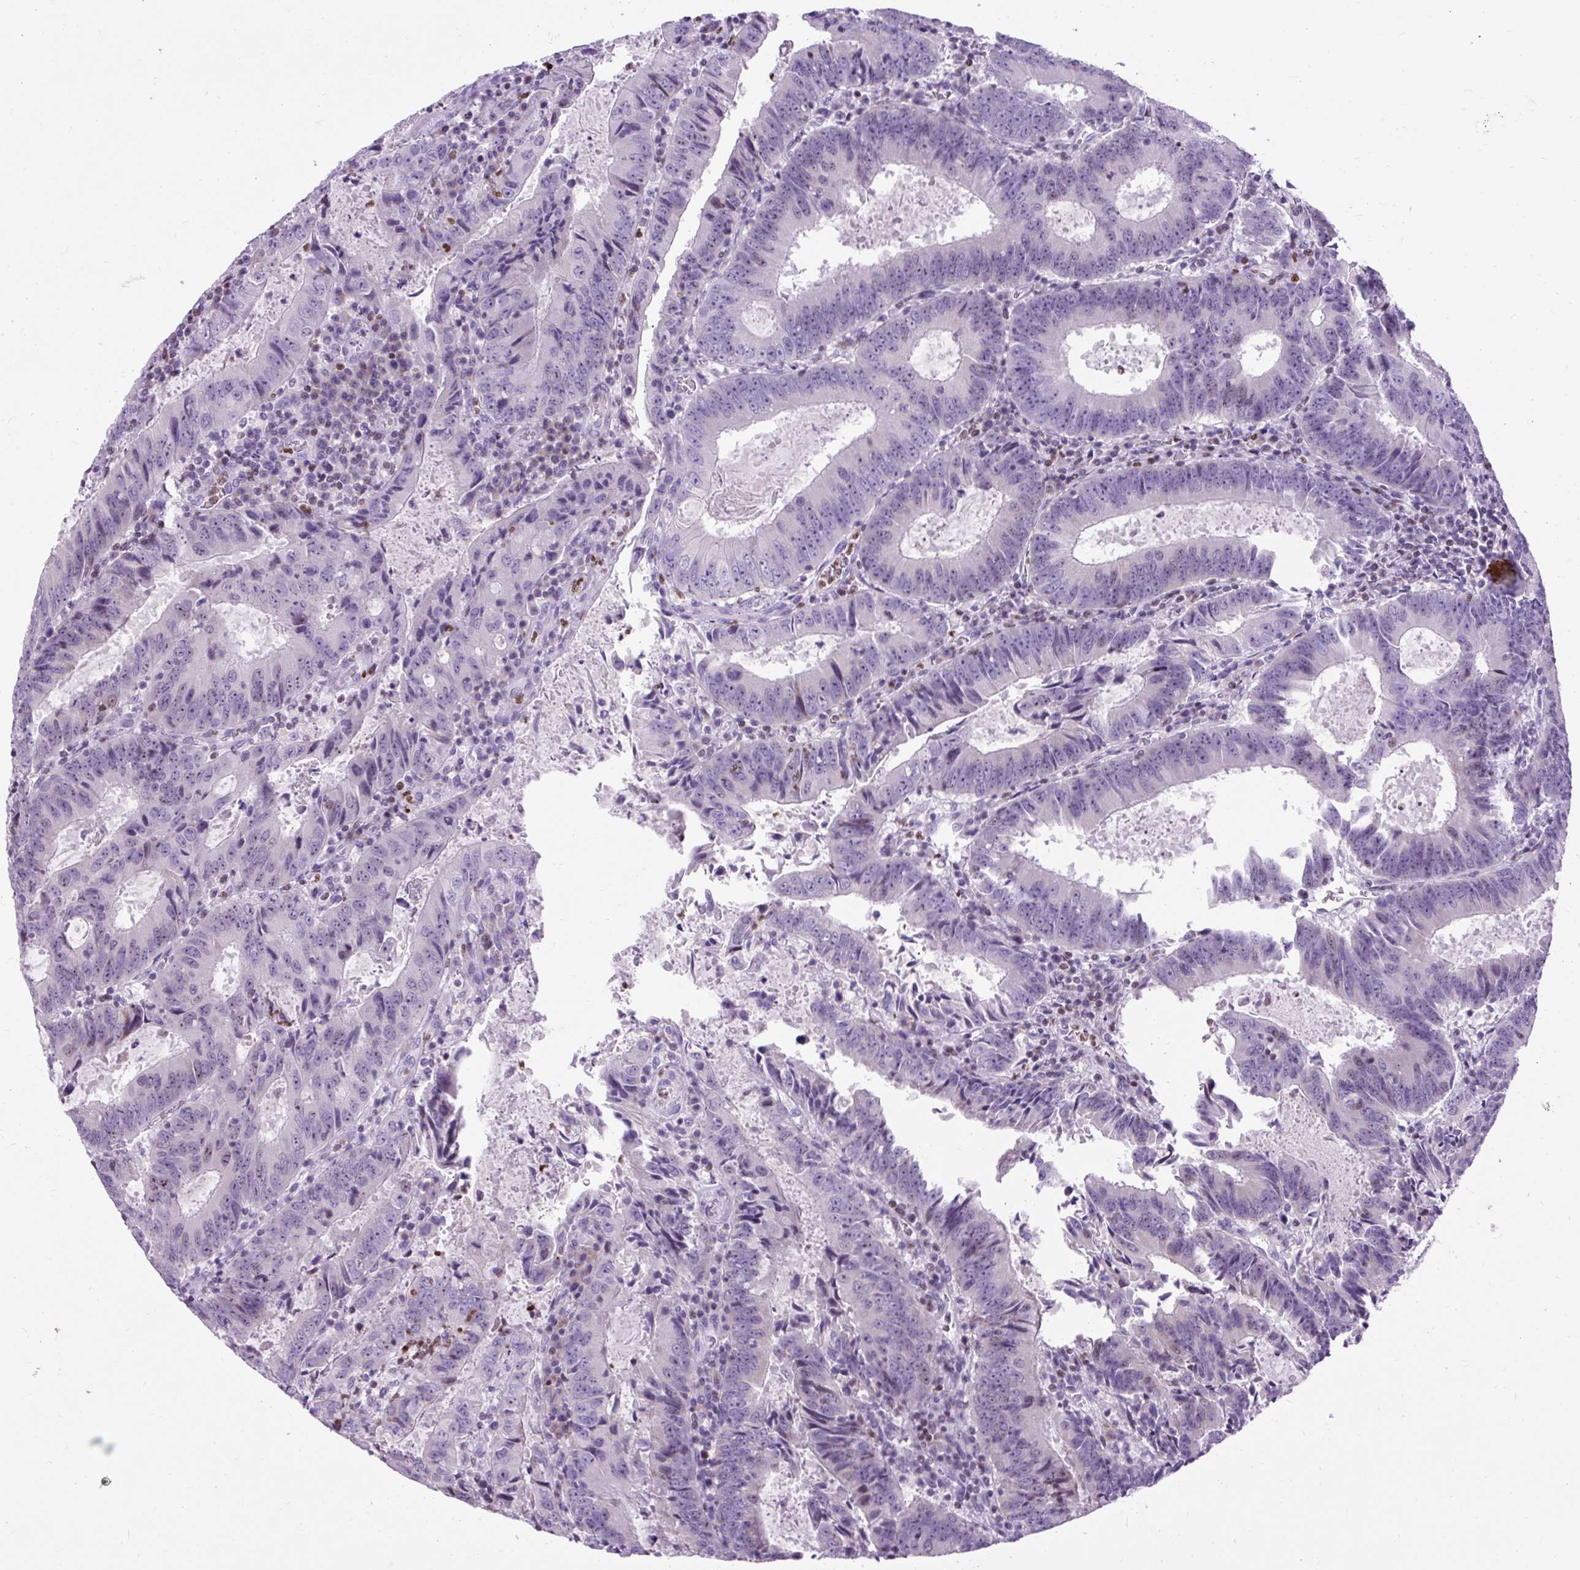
{"staining": {"intensity": "negative", "quantity": "none", "location": "none"}, "tissue": "colorectal cancer", "cell_type": "Tumor cells", "image_type": "cancer", "snomed": [{"axis": "morphology", "description": "Adenocarcinoma, NOS"}, {"axis": "topography", "description": "Colon"}], "caption": "IHC micrograph of human adenocarcinoma (colorectal) stained for a protein (brown), which shows no positivity in tumor cells. (DAB immunohistochemistry with hematoxylin counter stain).", "gene": "SPC24", "patient": {"sex": "male", "age": 67}}